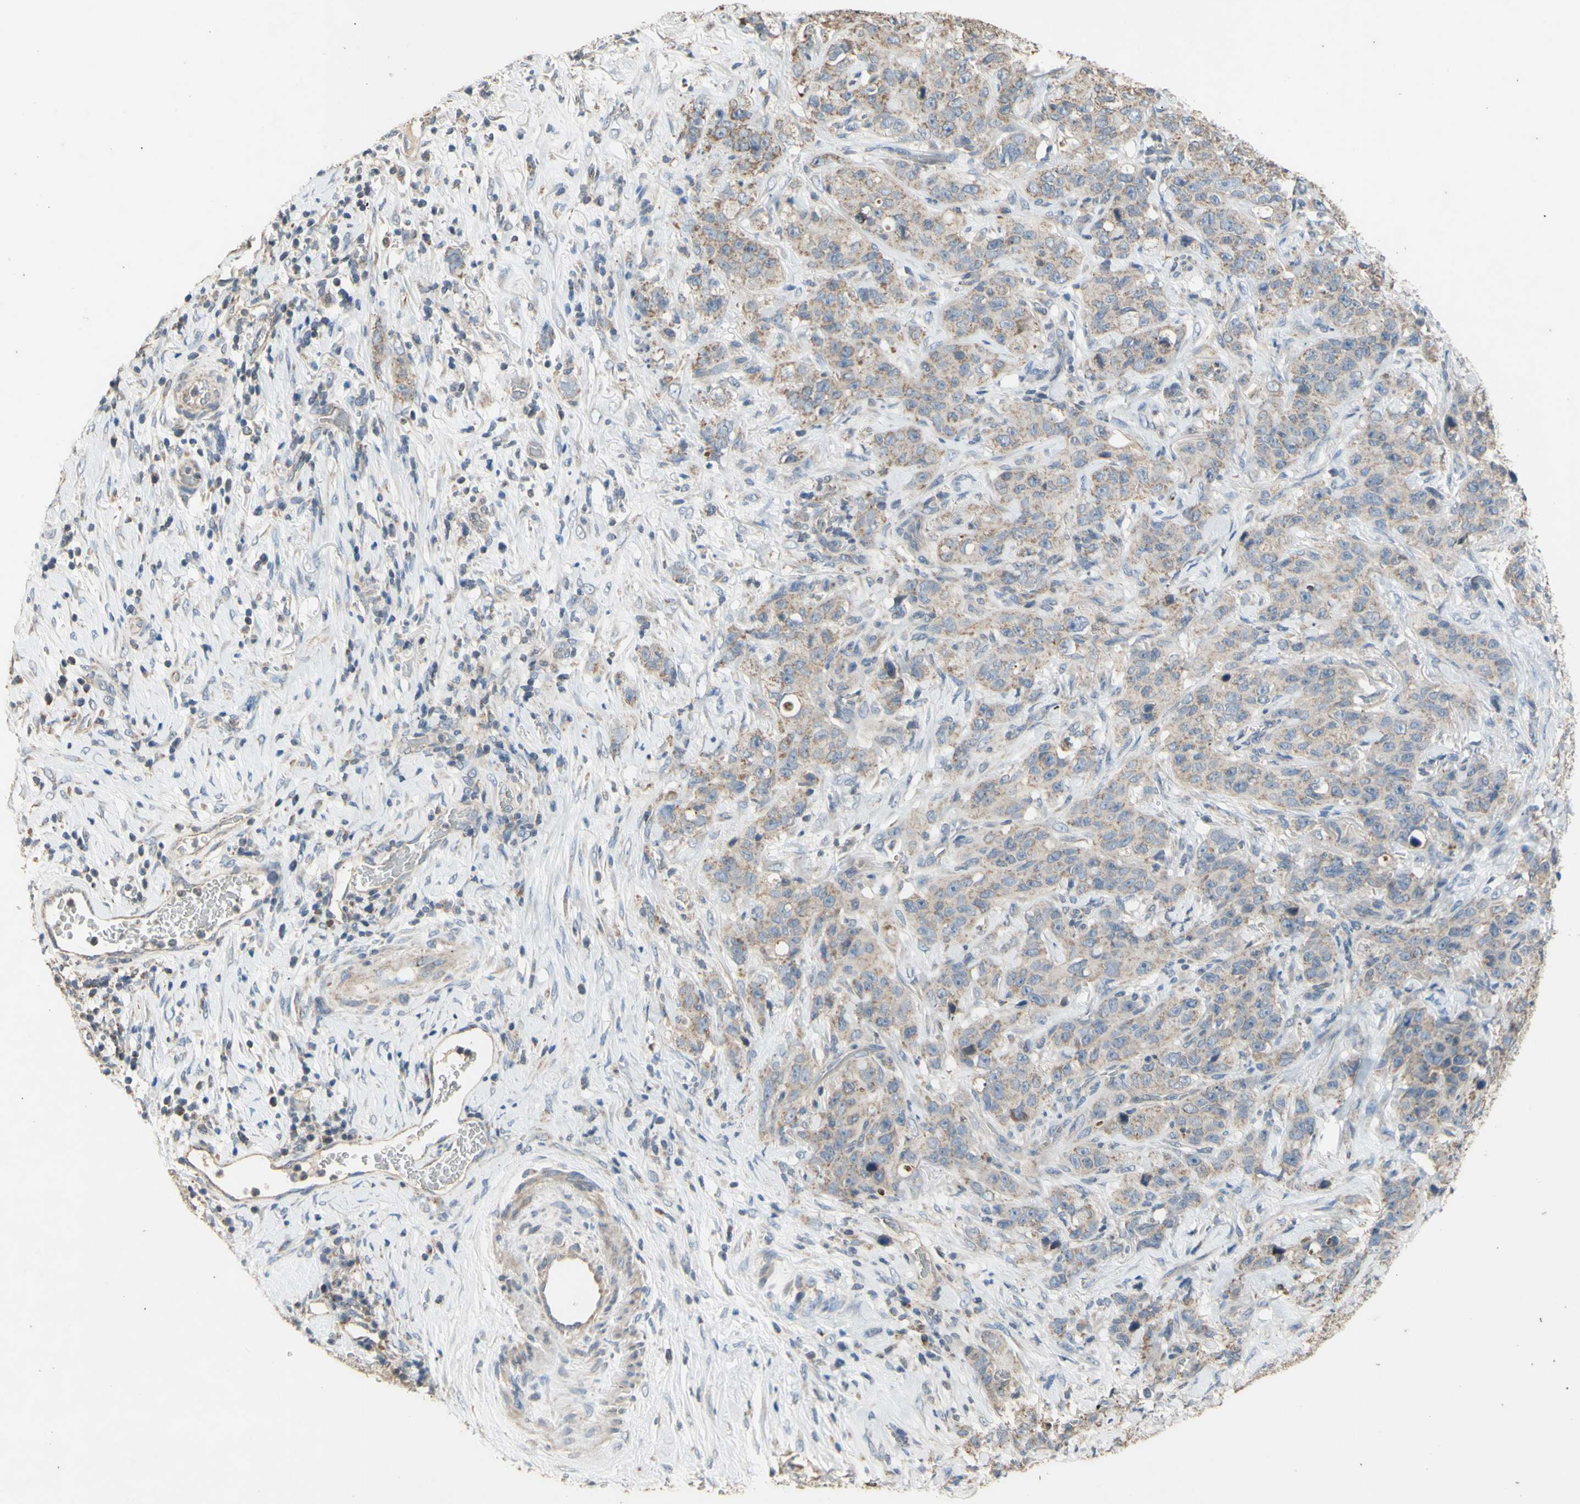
{"staining": {"intensity": "moderate", "quantity": "<25%", "location": "cytoplasmic/membranous"}, "tissue": "stomach cancer", "cell_type": "Tumor cells", "image_type": "cancer", "snomed": [{"axis": "morphology", "description": "Adenocarcinoma, NOS"}, {"axis": "topography", "description": "Stomach"}], "caption": "Tumor cells reveal low levels of moderate cytoplasmic/membranous positivity in approximately <25% of cells in human adenocarcinoma (stomach).", "gene": "PTGIS", "patient": {"sex": "male", "age": 48}}